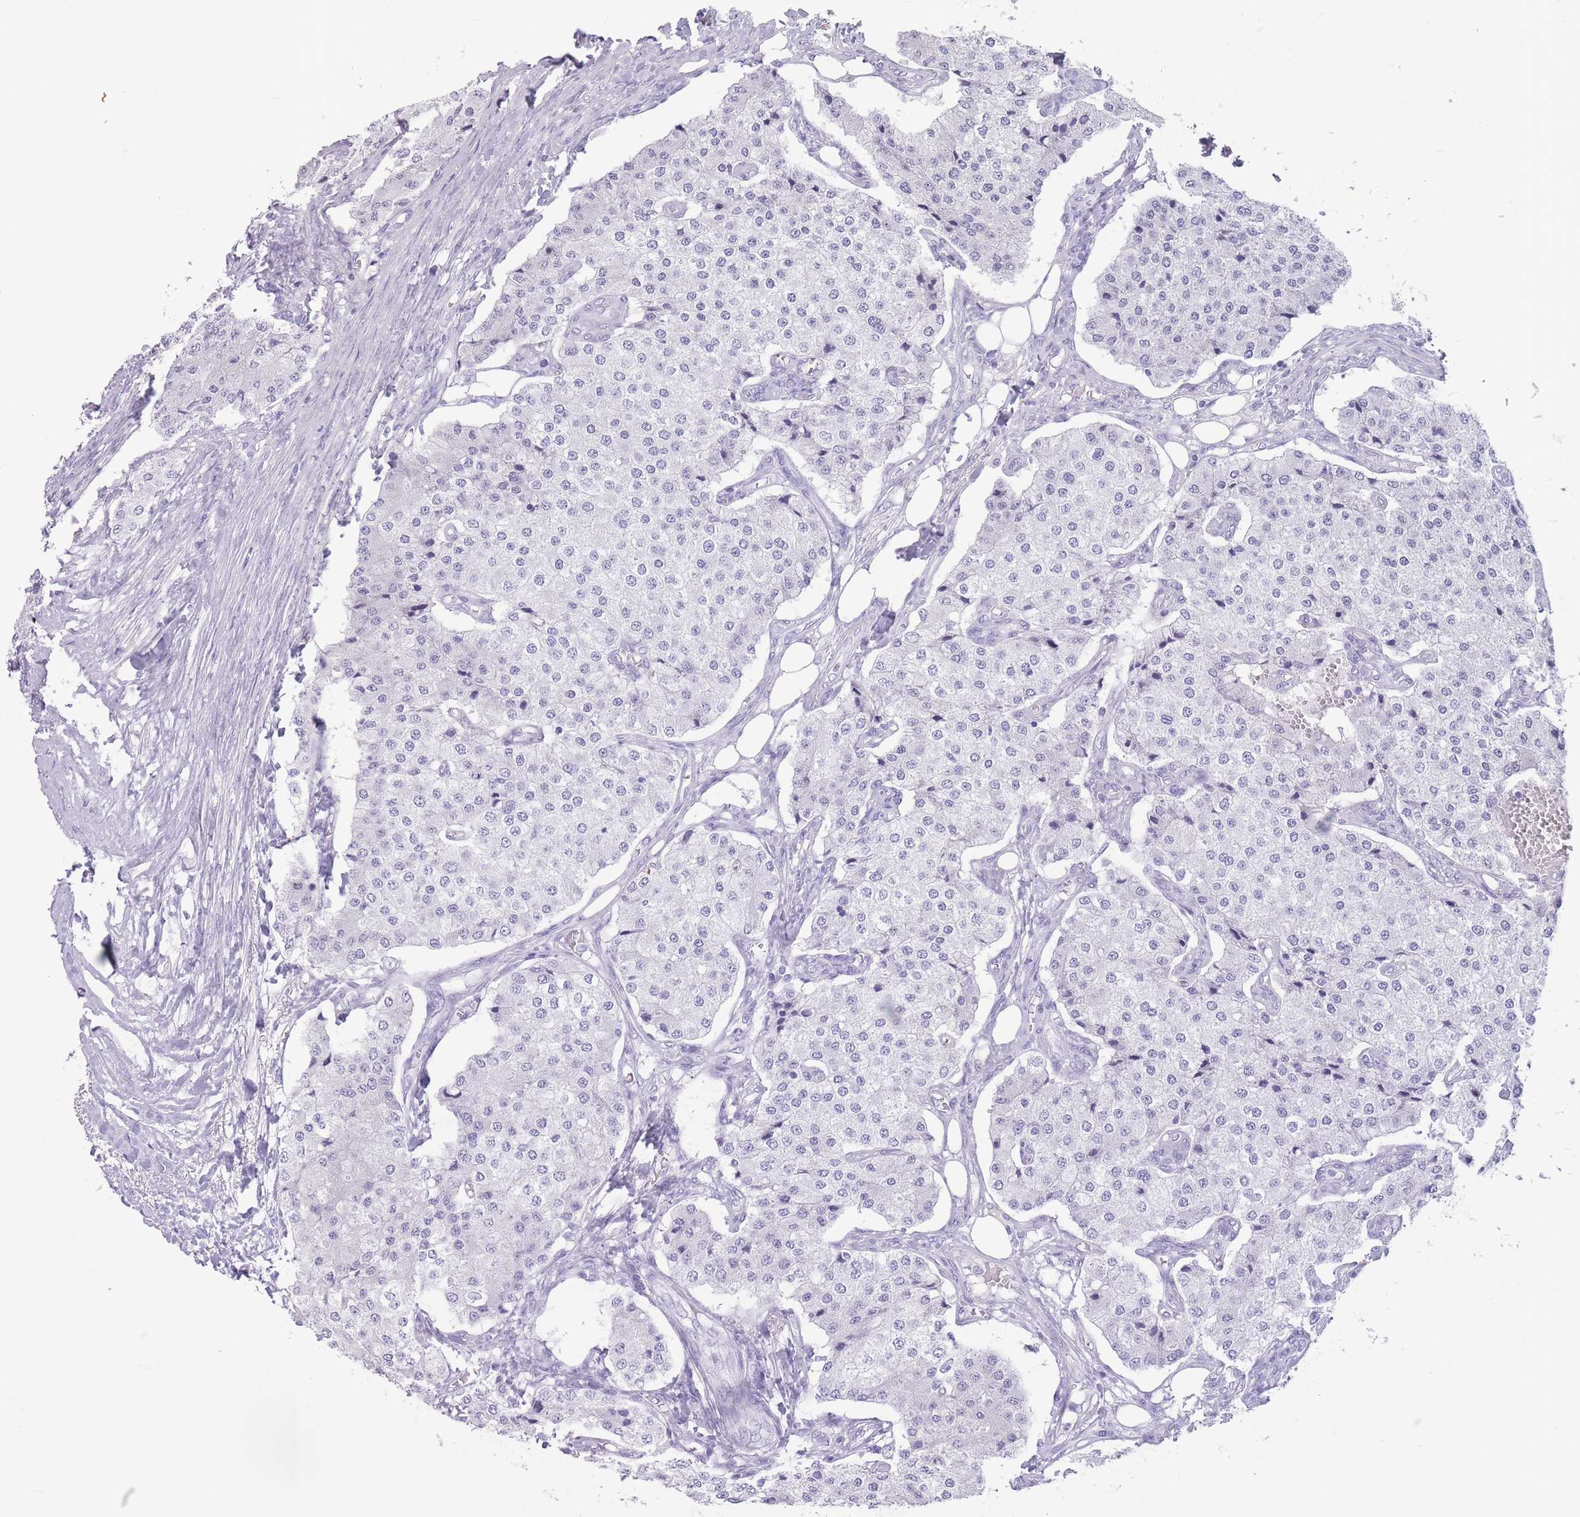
{"staining": {"intensity": "negative", "quantity": "none", "location": "none"}, "tissue": "carcinoid", "cell_type": "Tumor cells", "image_type": "cancer", "snomed": [{"axis": "morphology", "description": "Carcinoid, malignant, NOS"}, {"axis": "topography", "description": "Colon"}], "caption": "Tumor cells are negative for protein expression in human carcinoid.", "gene": "OR4F21", "patient": {"sex": "female", "age": 52}}